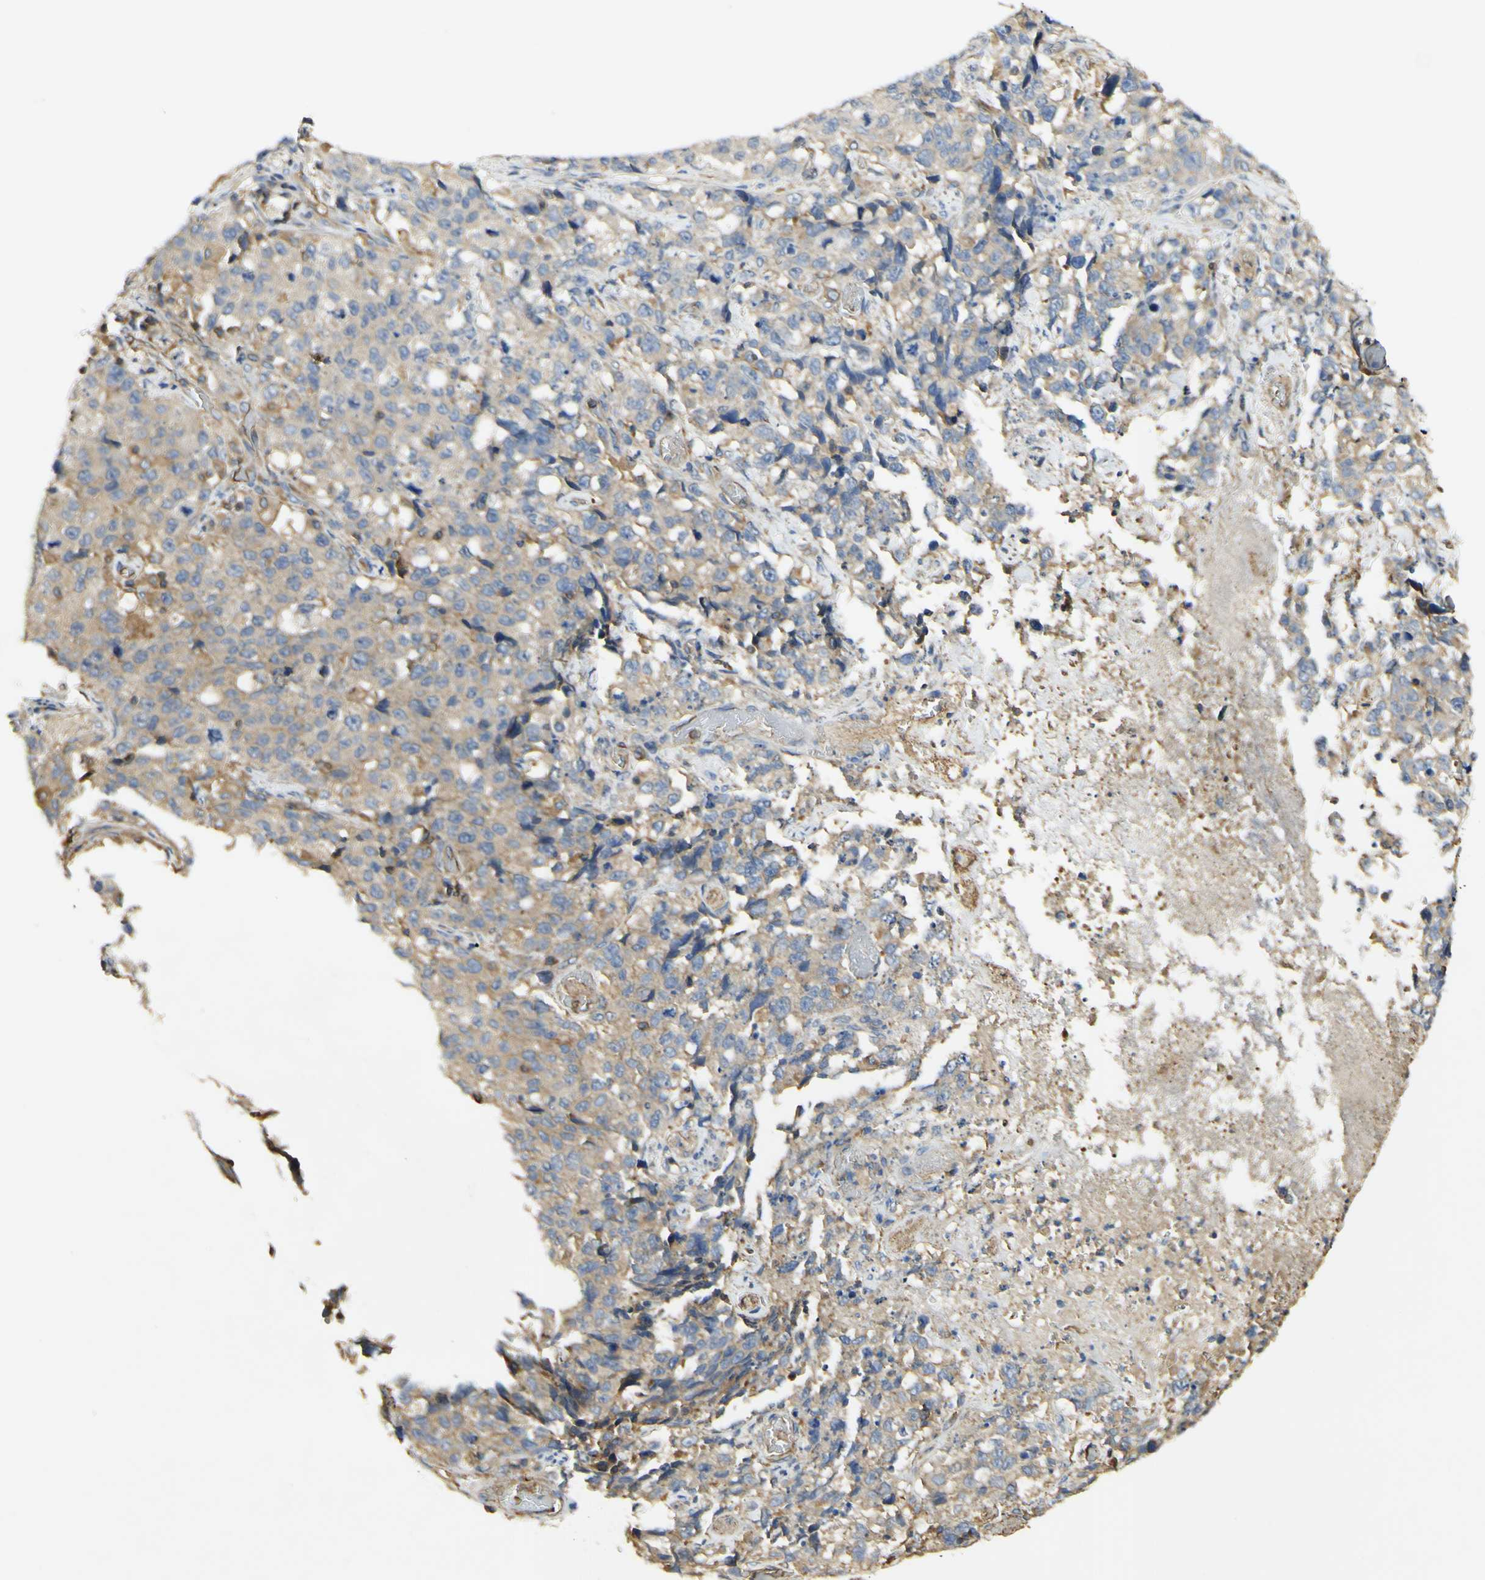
{"staining": {"intensity": "weak", "quantity": ">75%", "location": "cytoplasmic/membranous"}, "tissue": "stomach cancer", "cell_type": "Tumor cells", "image_type": "cancer", "snomed": [{"axis": "morphology", "description": "Normal tissue, NOS"}, {"axis": "morphology", "description": "Adenocarcinoma, NOS"}, {"axis": "topography", "description": "Stomach"}], "caption": "An immunohistochemistry (IHC) image of neoplastic tissue is shown. Protein staining in brown labels weak cytoplasmic/membranous positivity in stomach cancer within tumor cells. The staining was performed using DAB (3,3'-diaminobenzidine) to visualize the protein expression in brown, while the nuclei were stained in blue with hematoxylin (Magnification: 20x).", "gene": "IKBKG", "patient": {"sex": "male", "age": 48}}